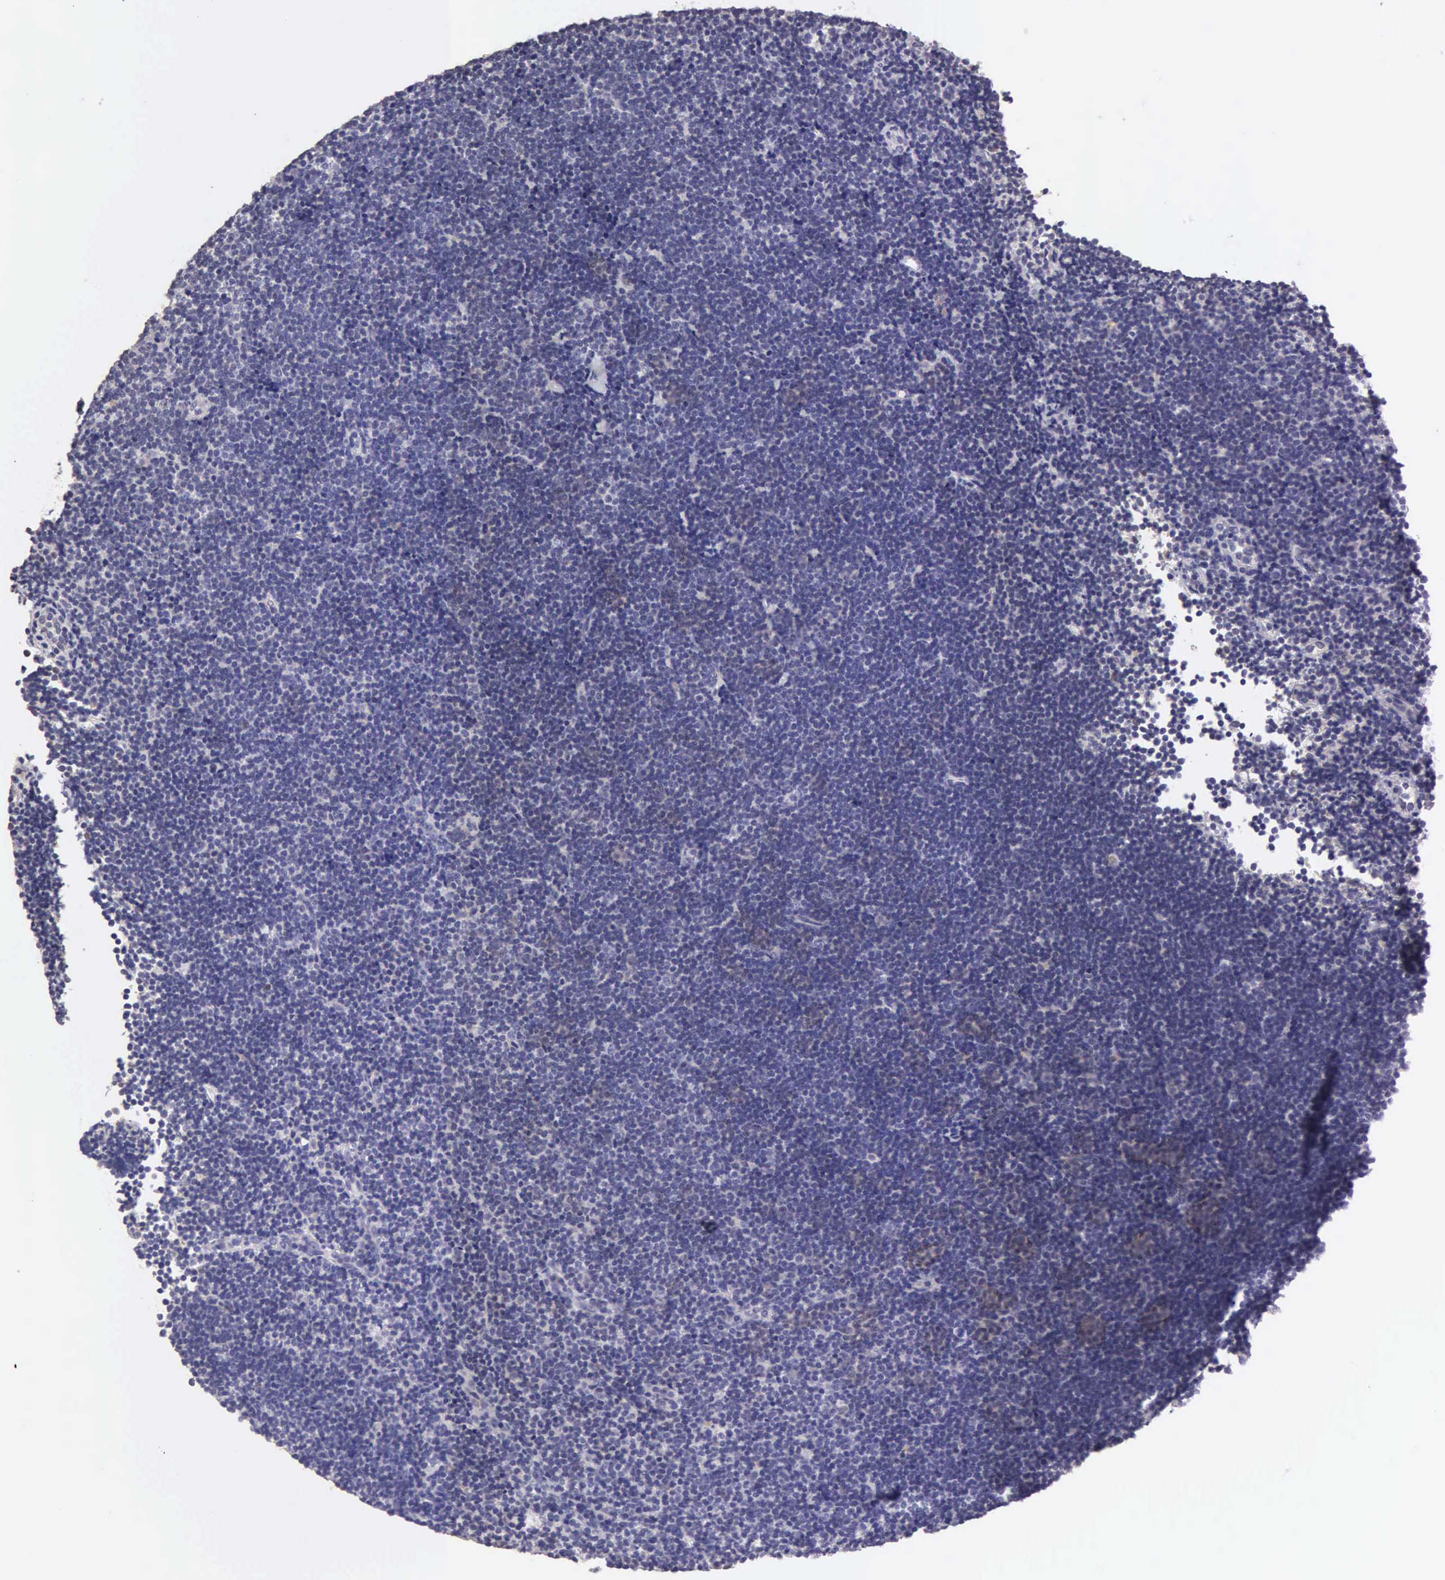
{"staining": {"intensity": "negative", "quantity": "none", "location": "none"}, "tissue": "lymphoma", "cell_type": "Tumor cells", "image_type": "cancer", "snomed": [{"axis": "morphology", "description": "Malignant lymphoma, non-Hodgkin's type, Low grade"}, {"axis": "topography", "description": "Lymph node"}], "caption": "DAB (3,3'-diaminobenzidine) immunohistochemical staining of human low-grade malignant lymphoma, non-Hodgkin's type reveals no significant positivity in tumor cells.", "gene": "ESR1", "patient": {"sex": "female", "age": 51}}